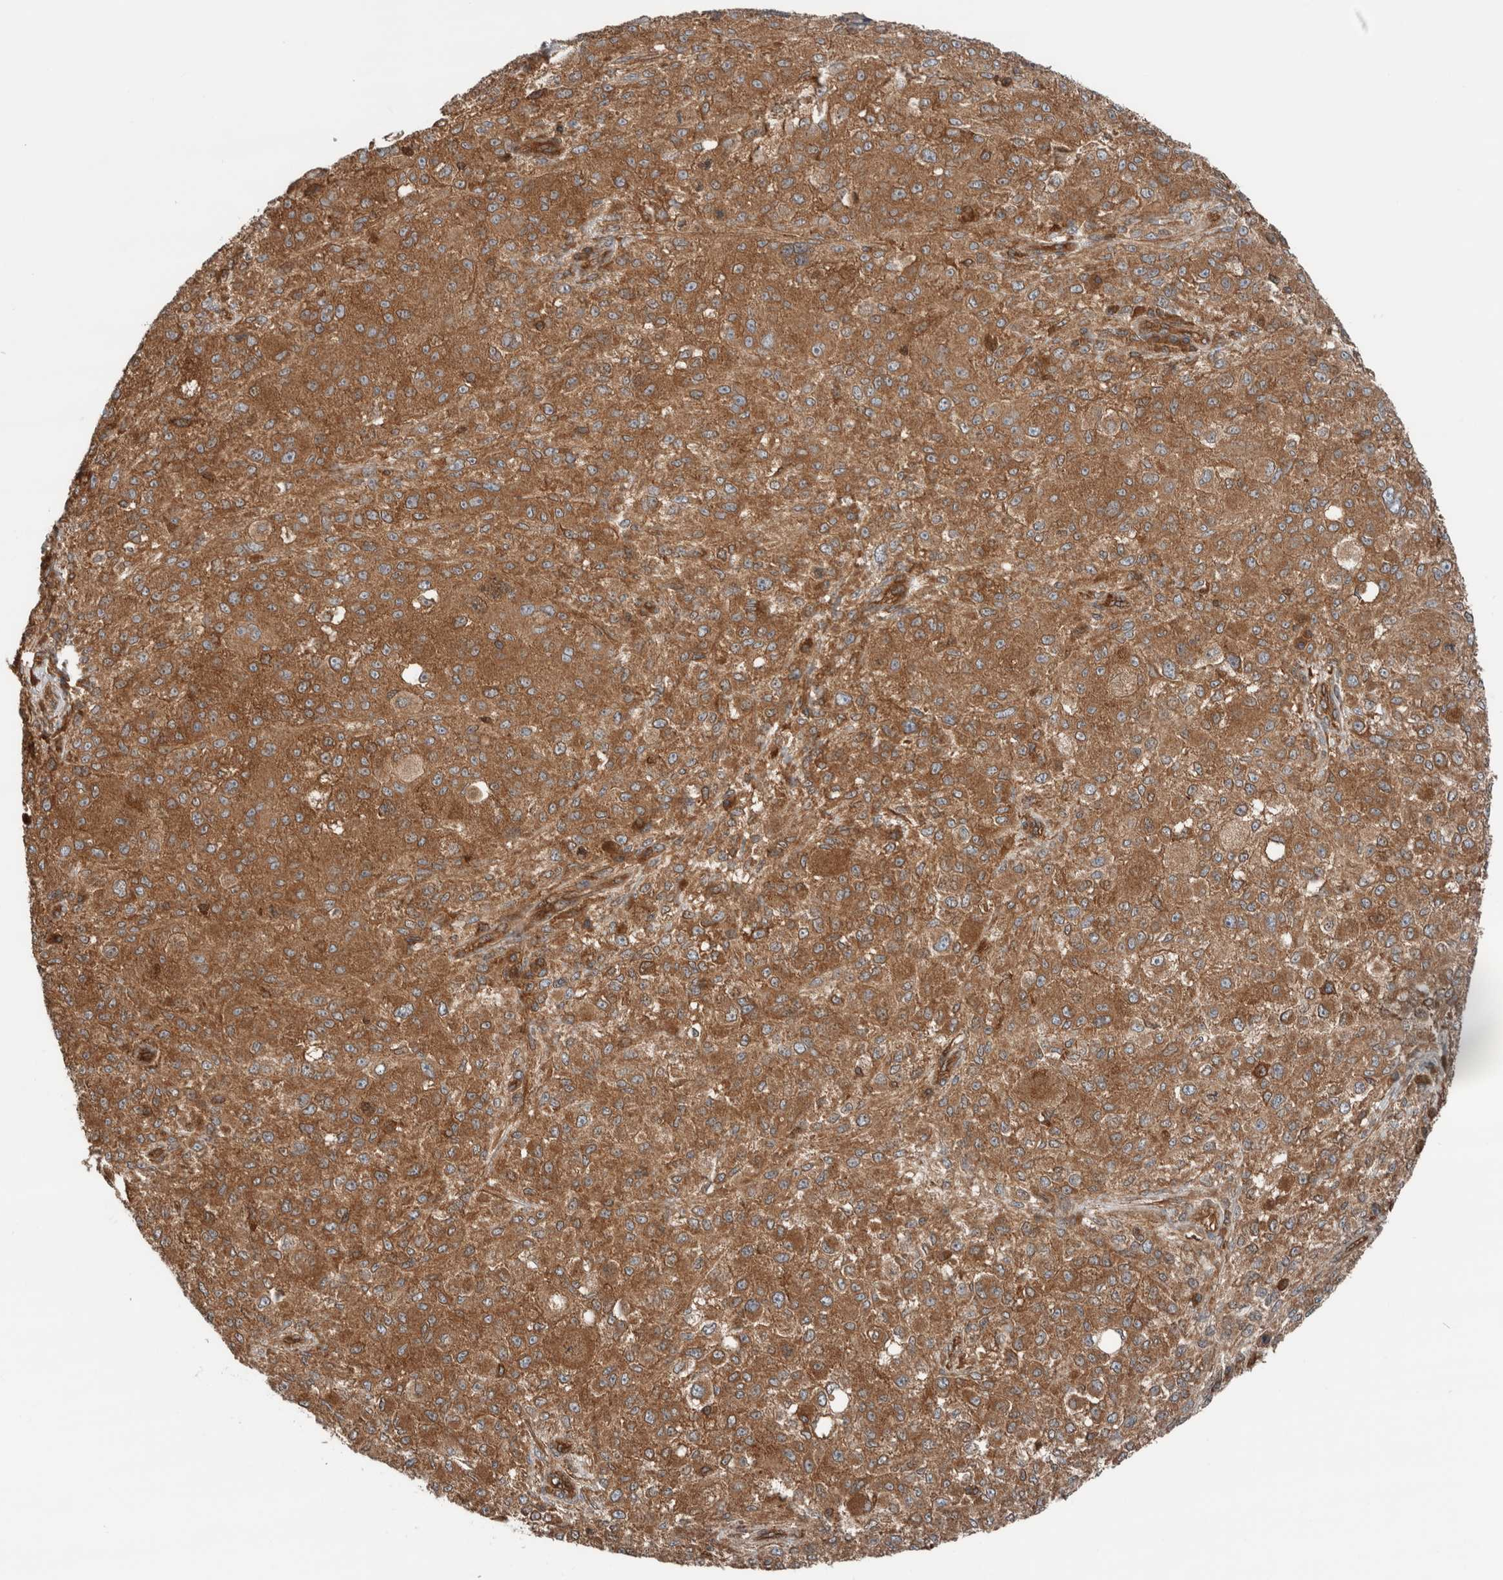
{"staining": {"intensity": "moderate", "quantity": ">75%", "location": "cytoplasmic/membranous"}, "tissue": "melanoma", "cell_type": "Tumor cells", "image_type": "cancer", "snomed": [{"axis": "morphology", "description": "Necrosis, NOS"}, {"axis": "morphology", "description": "Malignant melanoma, NOS"}, {"axis": "topography", "description": "Skin"}], "caption": "The image displays staining of malignant melanoma, revealing moderate cytoplasmic/membranous protein staining (brown color) within tumor cells. Using DAB (3,3'-diaminobenzidine) (brown) and hematoxylin (blue) stains, captured at high magnification using brightfield microscopy.", "gene": "XPNPEP1", "patient": {"sex": "female", "age": 87}}